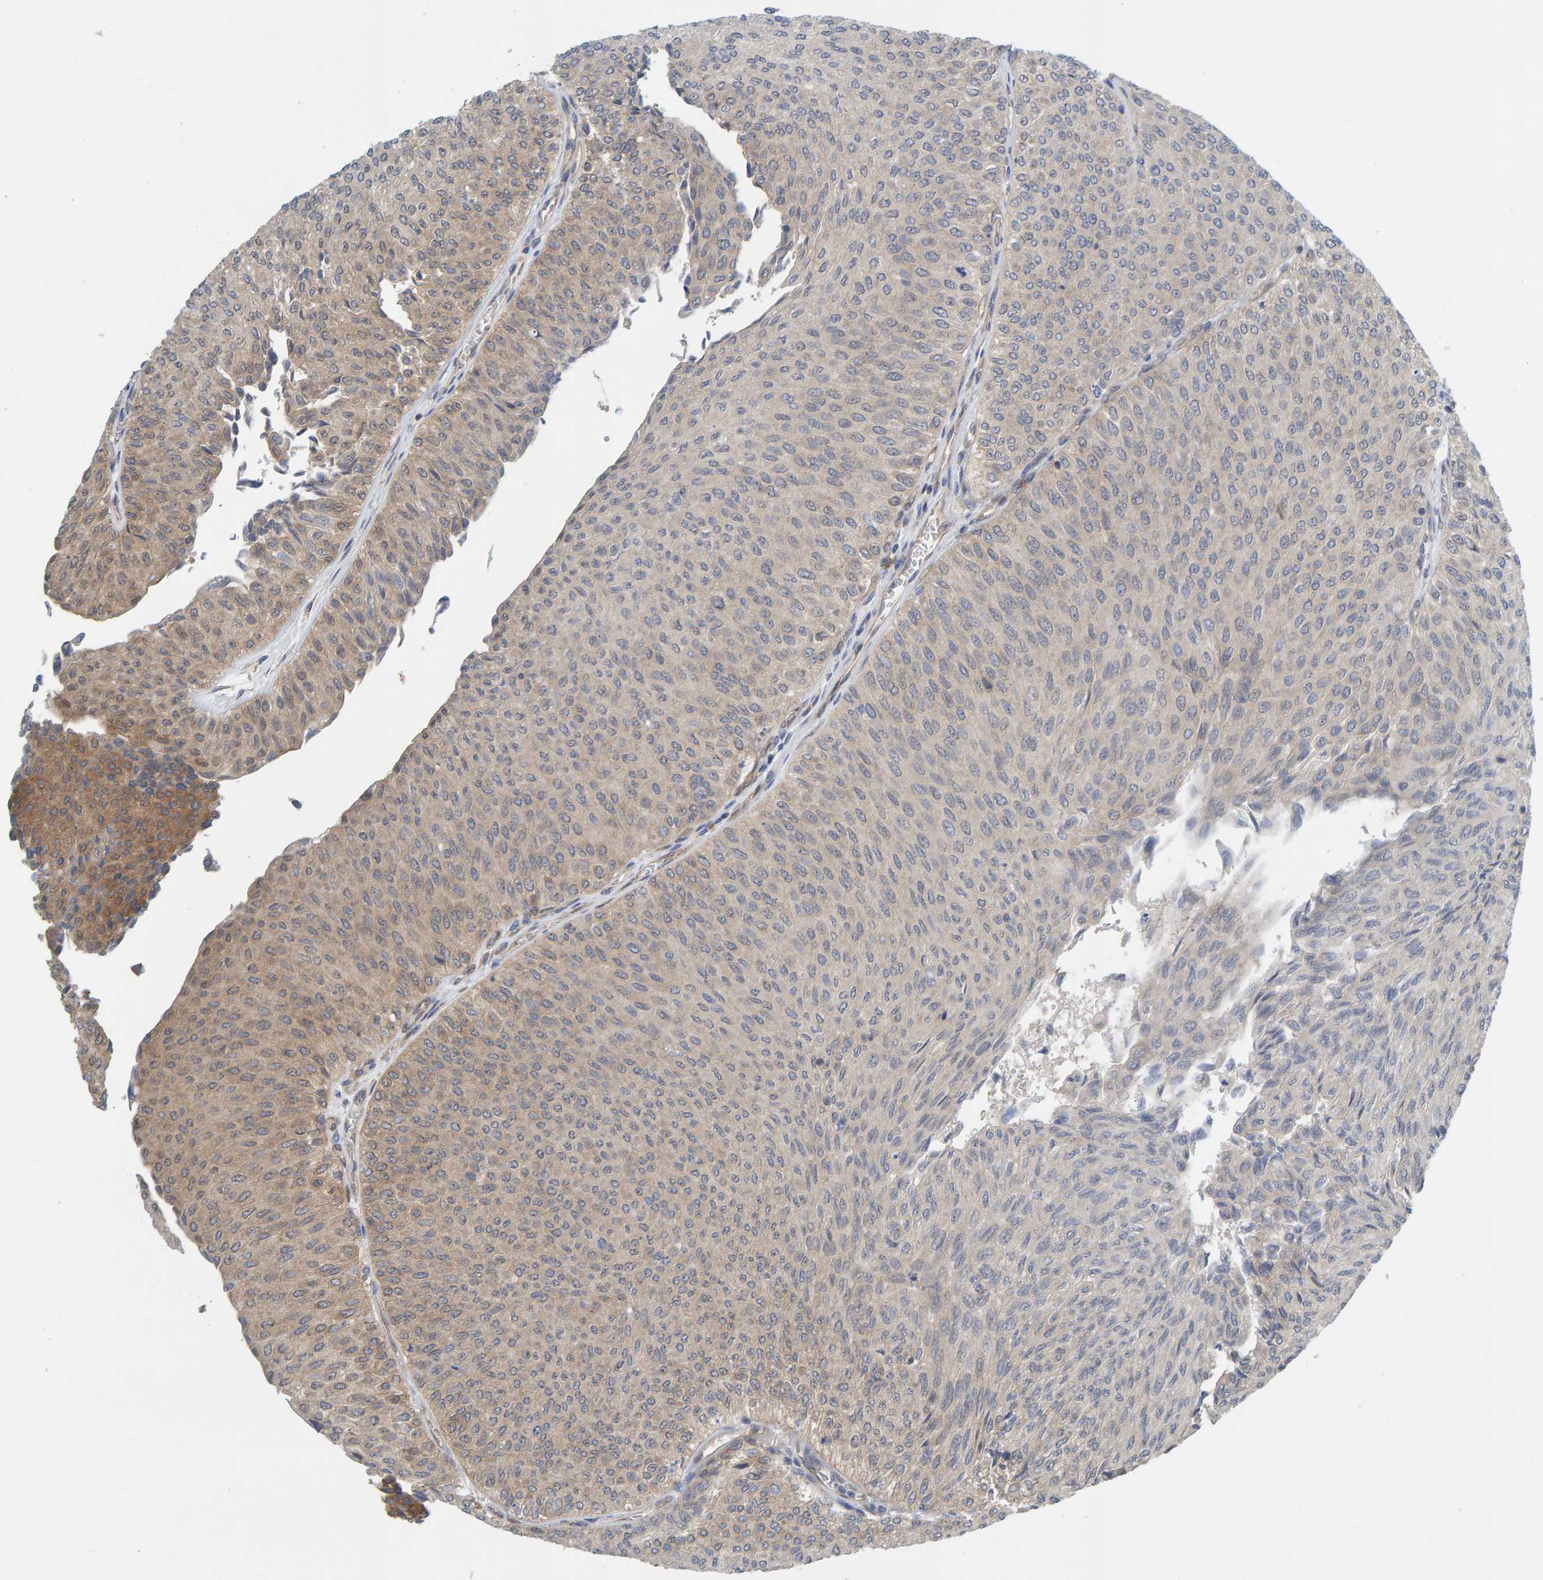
{"staining": {"intensity": "moderate", "quantity": "25%-75%", "location": "cytoplasmic/membranous"}, "tissue": "urothelial cancer", "cell_type": "Tumor cells", "image_type": "cancer", "snomed": [{"axis": "morphology", "description": "Urothelial carcinoma, Low grade"}, {"axis": "topography", "description": "Urinary bladder"}], "caption": "Urothelial cancer stained with DAB immunohistochemistry (IHC) exhibits medium levels of moderate cytoplasmic/membranous positivity in about 25%-75% of tumor cells.", "gene": "PRKD2", "patient": {"sex": "male", "age": 78}}